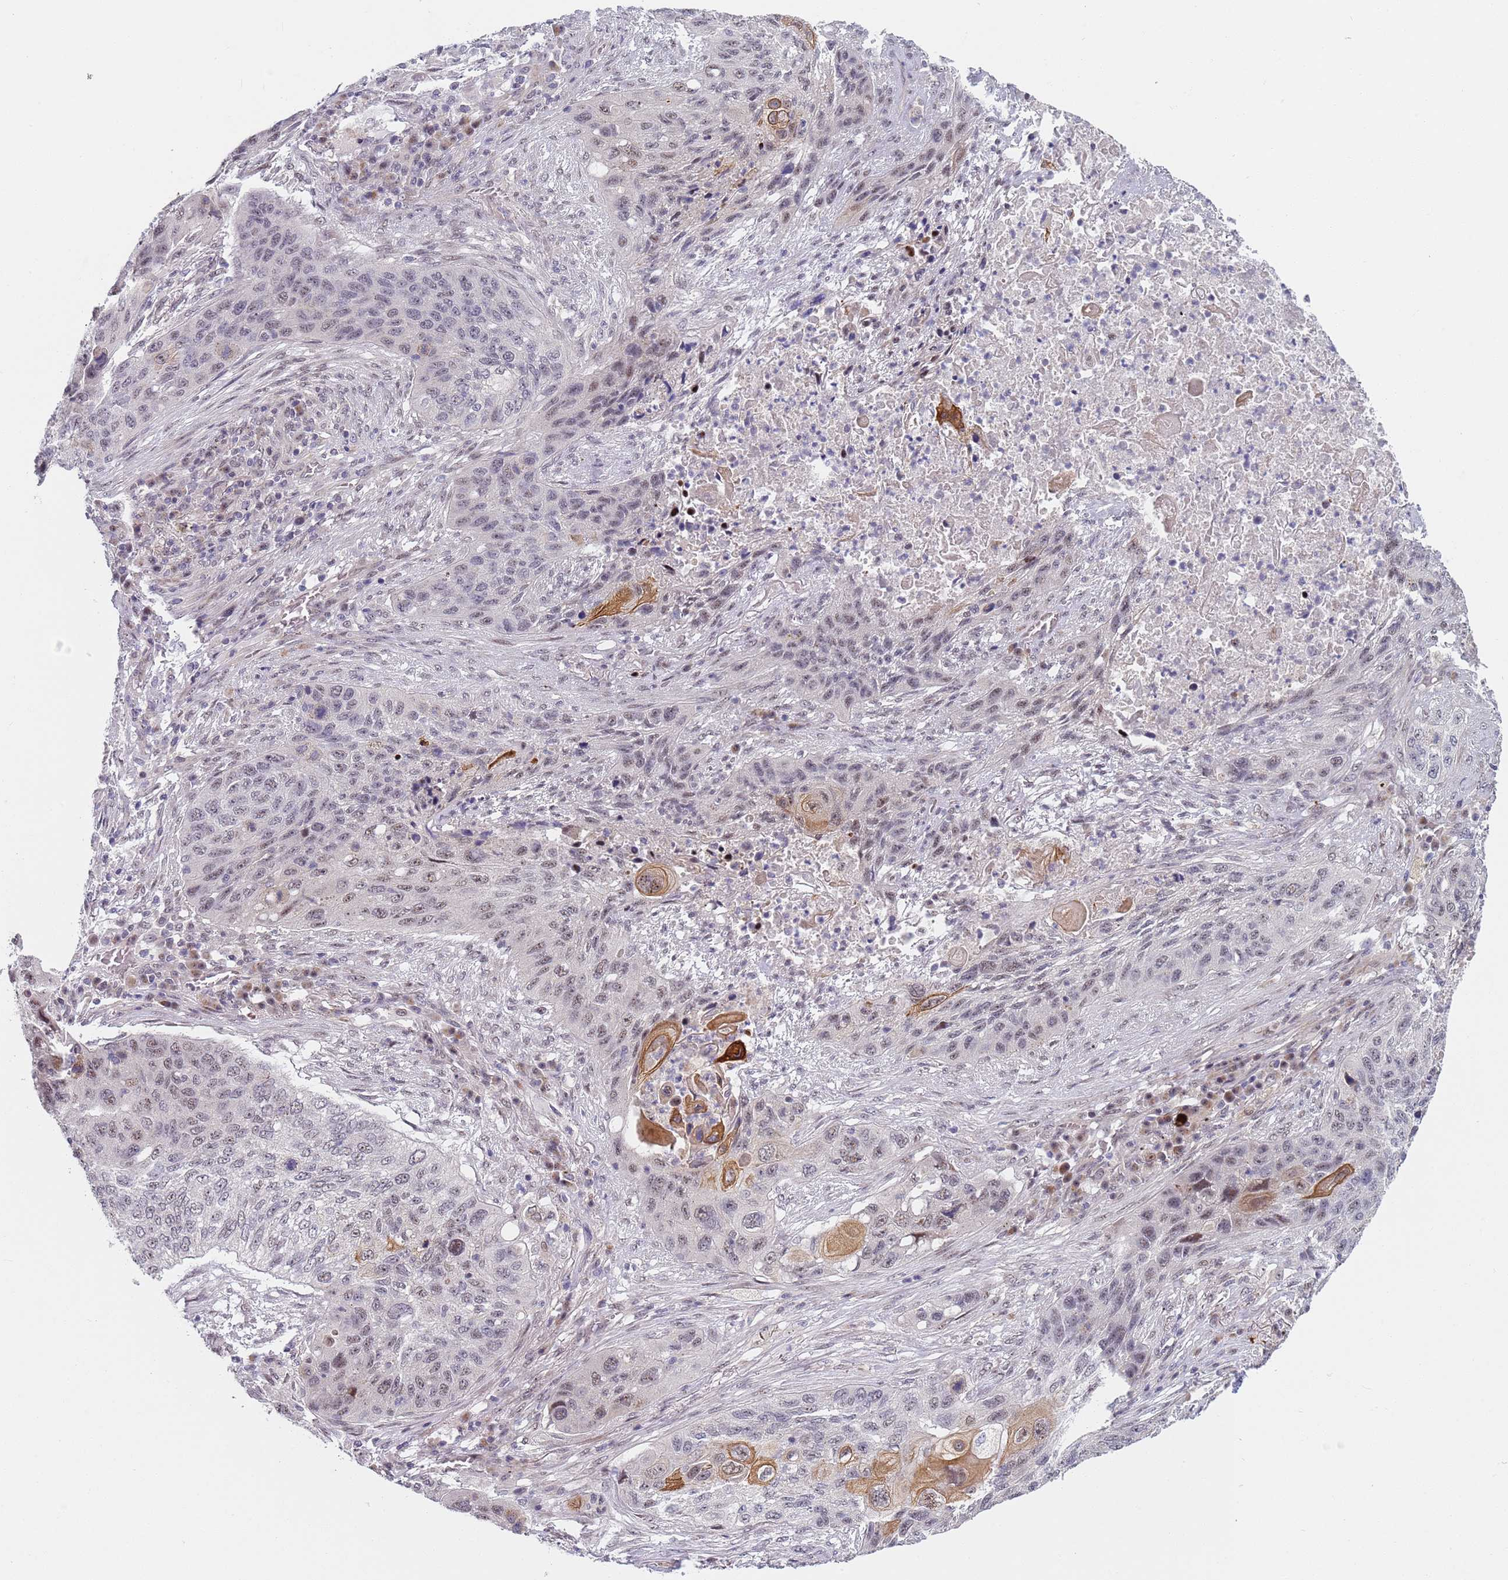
{"staining": {"intensity": "moderate", "quantity": "<25%", "location": "cytoplasmic/membranous"}, "tissue": "lung cancer", "cell_type": "Tumor cells", "image_type": "cancer", "snomed": [{"axis": "morphology", "description": "Squamous cell carcinoma, NOS"}, {"axis": "topography", "description": "Lung"}], "caption": "Protein expression analysis of human squamous cell carcinoma (lung) reveals moderate cytoplasmic/membranous expression in about <25% of tumor cells.", "gene": "PLCL2", "patient": {"sex": "female", "age": 63}}